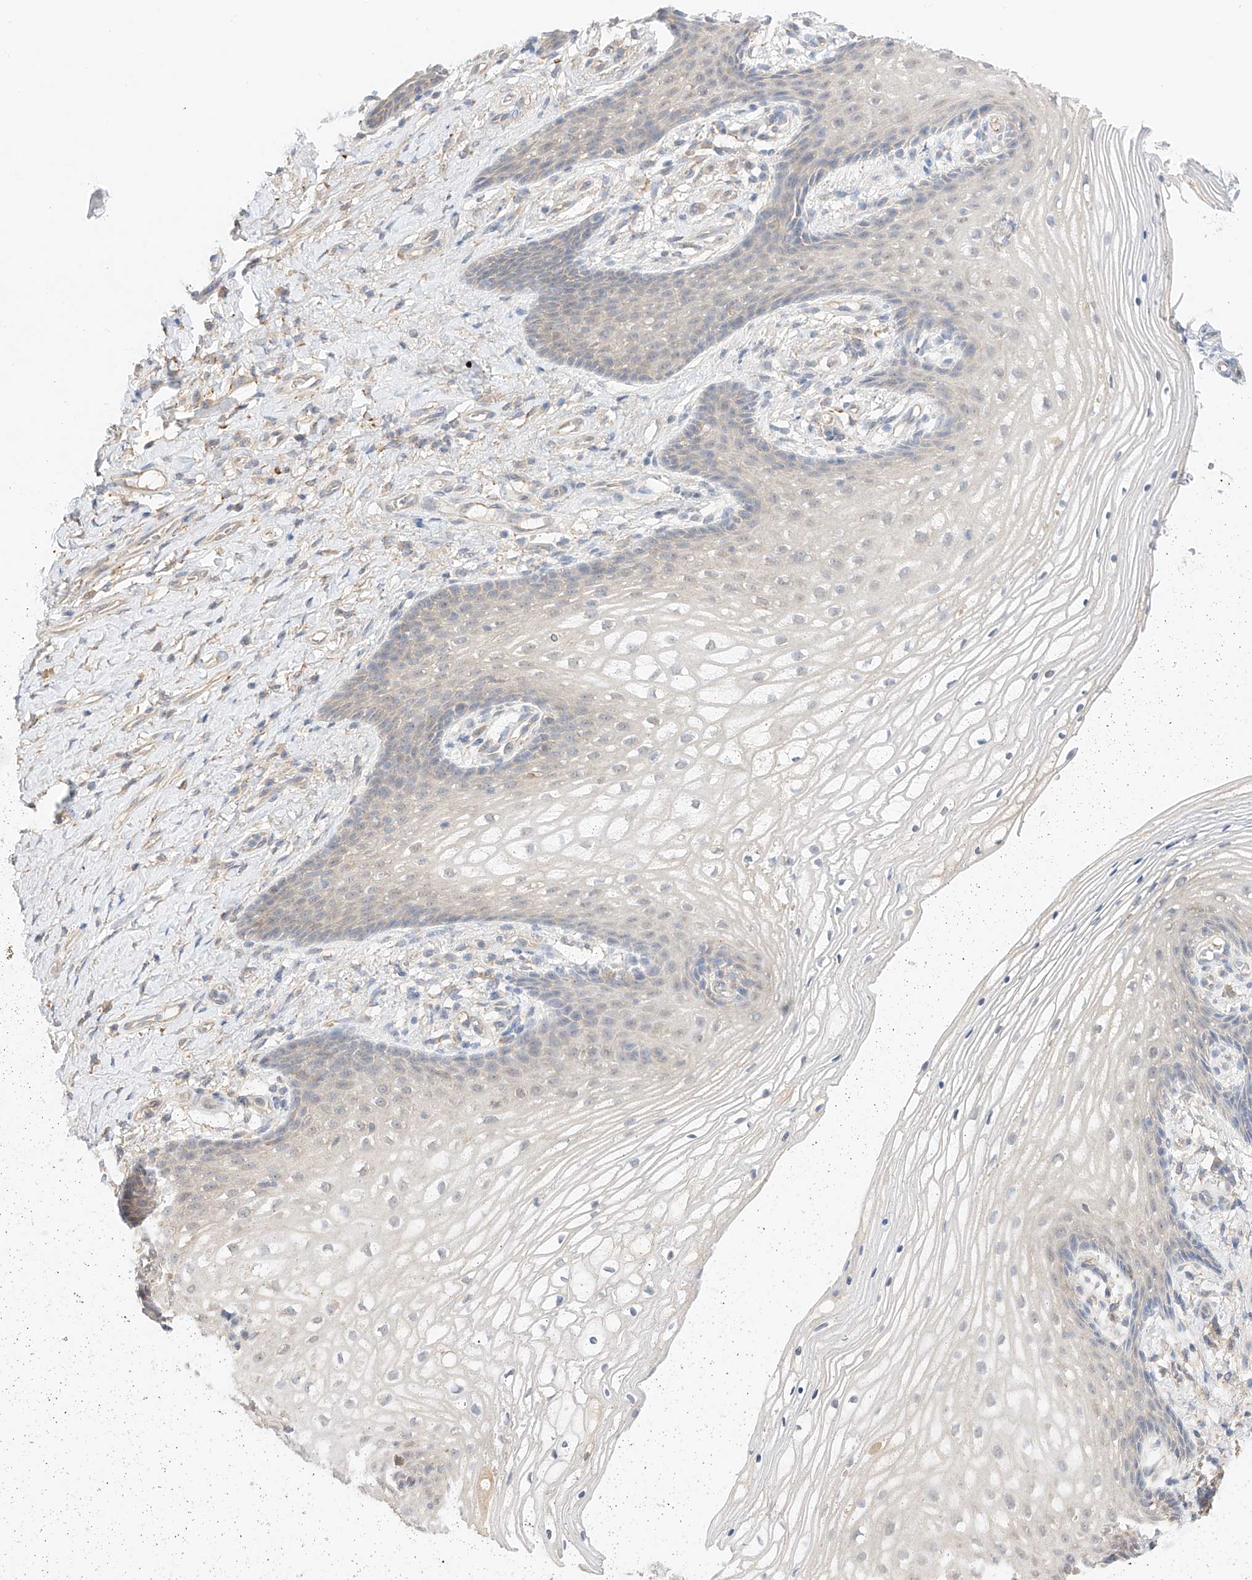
{"staining": {"intensity": "negative", "quantity": "none", "location": "none"}, "tissue": "vagina", "cell_type": "Squamous epithelial cells", "image_type": "normal", "snomed": [{"axis": "morphology", "description": "Normal tissue, NOS"}, {"axis": "topography", "description": "Vagina"}], "caption": "Immunohistochemical staining of normal vagina demonstrates no significant expression in squamous epithelial cells.", "gene": "IL22RA2", "patient": {"sex": "female", "age": 60}}